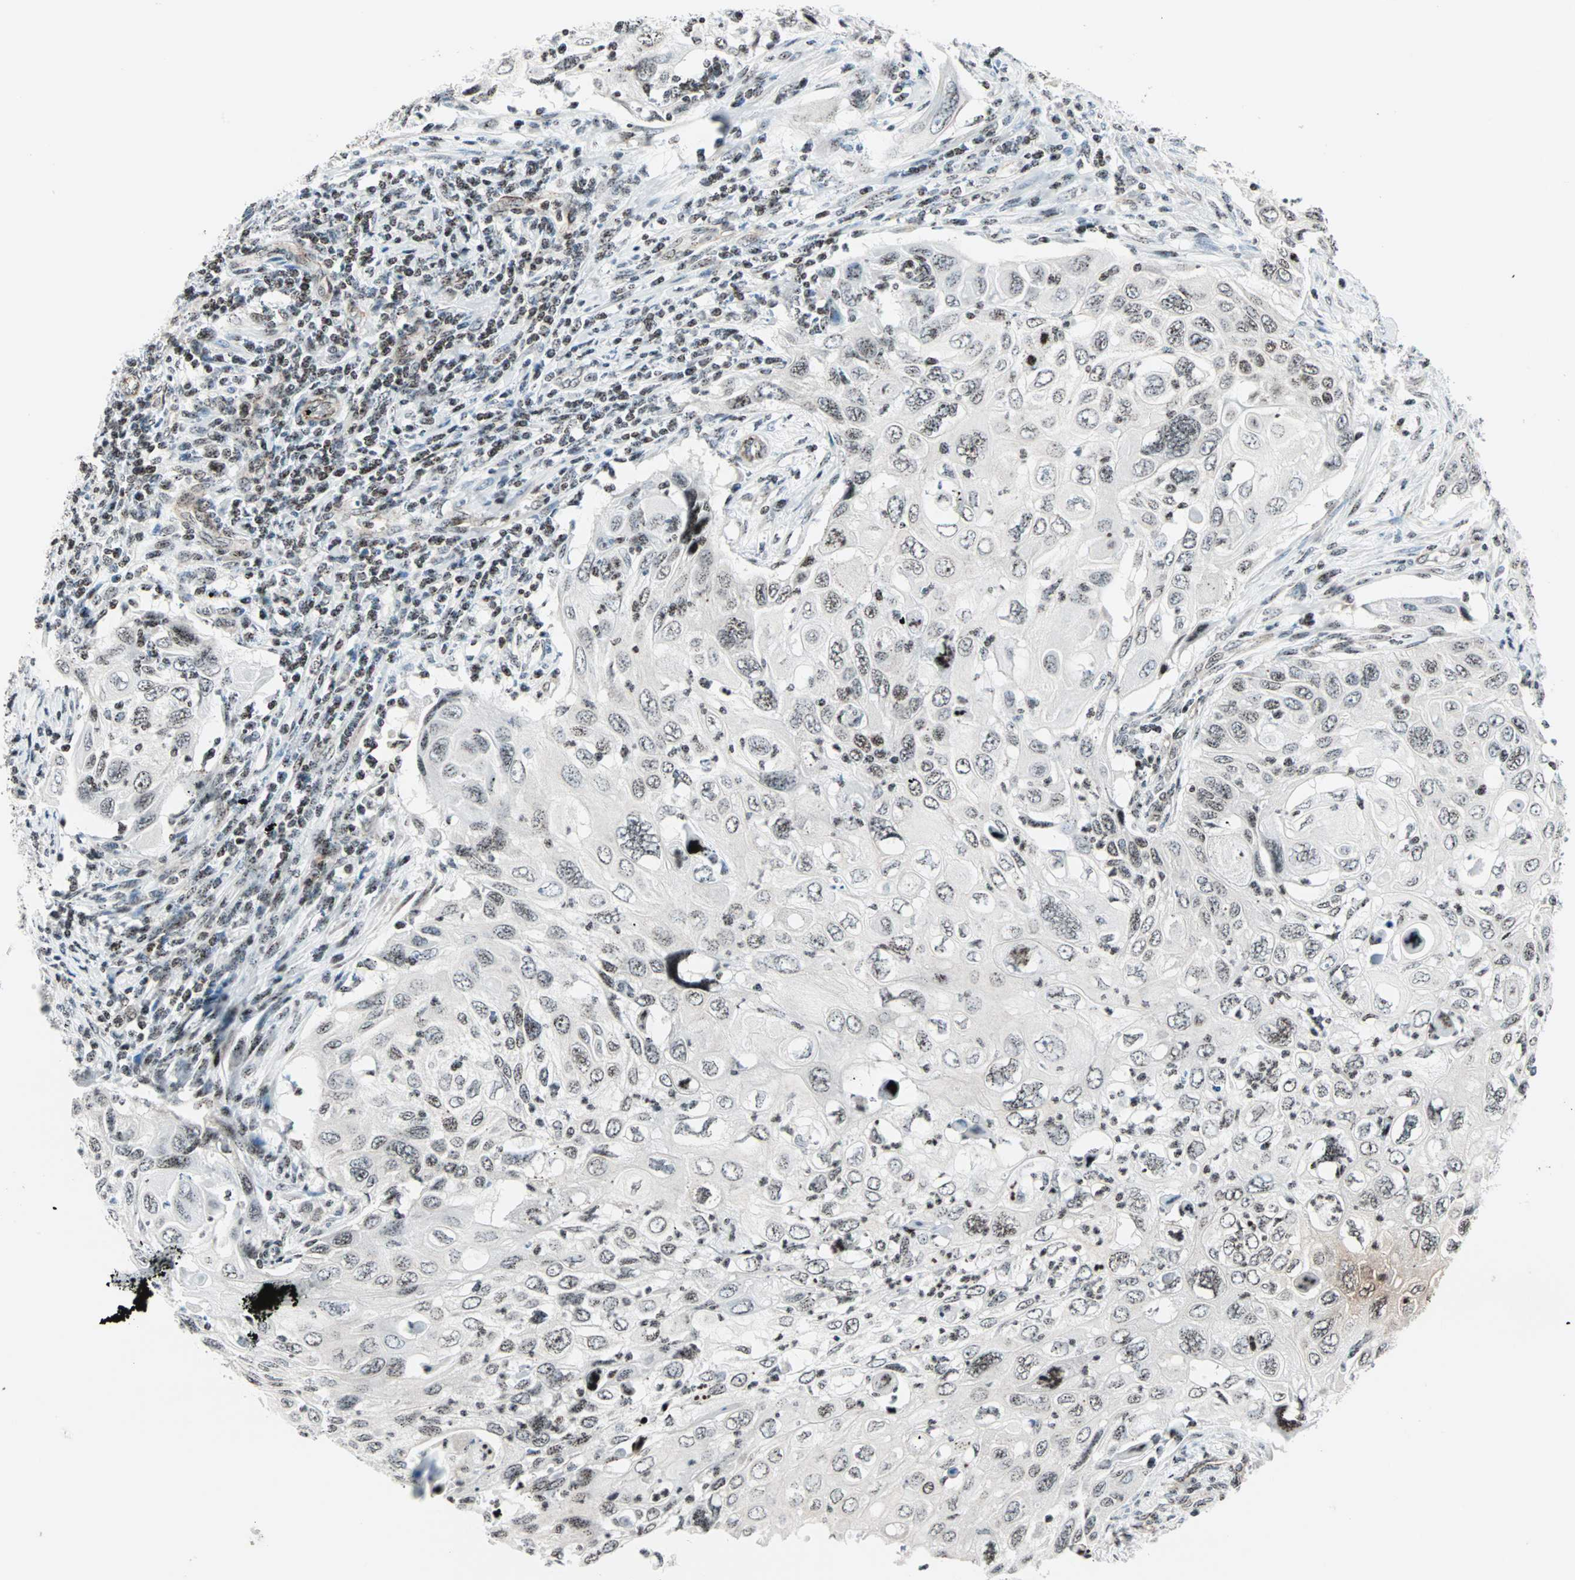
{"staining": {"intensity": "weak", "quantity": ">75%", "location": "nuclear"}, "tissue": "cervical cancer", "cell_type": "Tumor cells", "image_type": "cancer", "snomed": [{"axis": "morphology", "description": "Squamous cell carcinoma, NOS"}, {"axis": "topography", "description": "Cervix"}], "caption": "The immunohistochemical stain labels weak nuclear expression in tumor cells of squamous cell carcinoma (cervical) tissue. The staining was performed using DAB to visualize the protein expression in brown, while the nuclei were stained in blue with hematoxylin (Magnification: 20x).", "gene": "CENPA", "patient": {"sex": "female", "age": 70}}